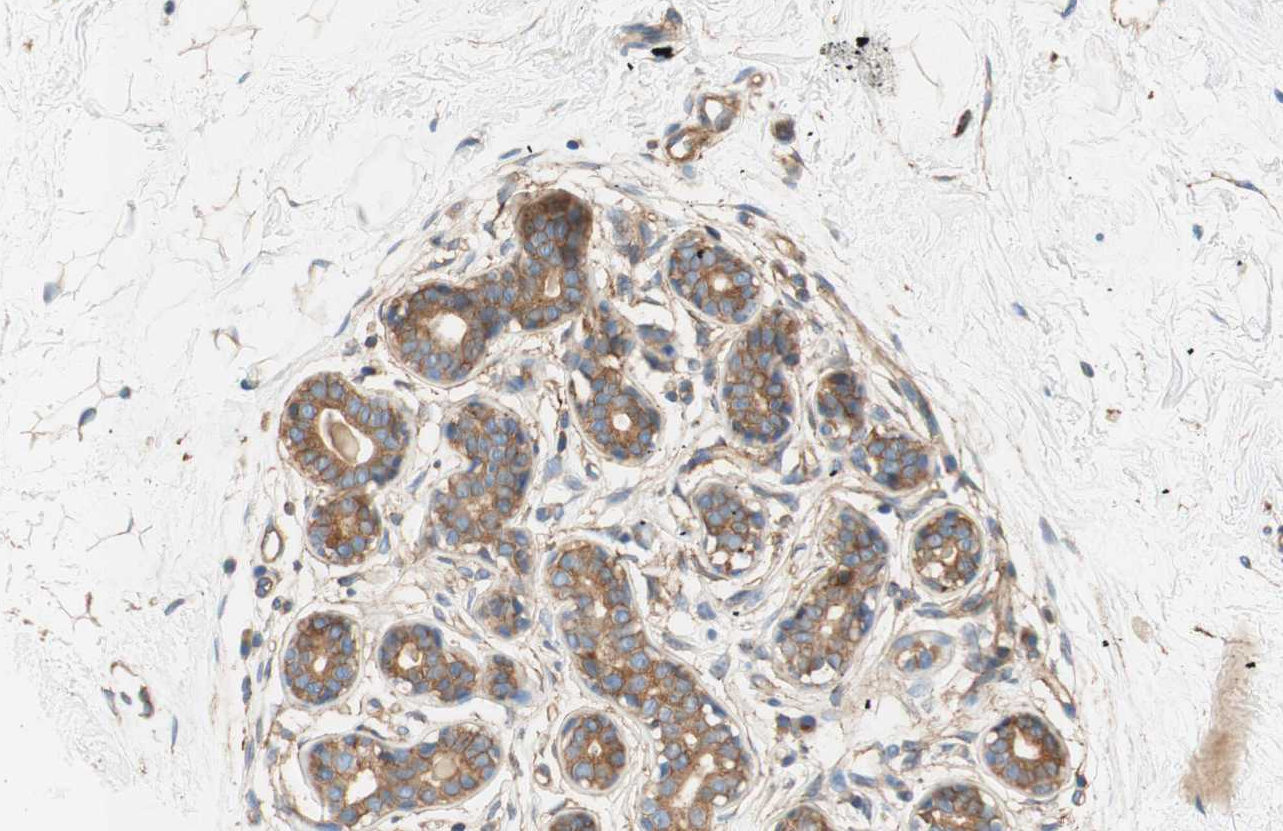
{"staining": {"intensity": "weak", "quantity": ">75%", "location": "cytoplasmic/membranous"}, "tissue": "breast", "cell_type": "Adipocytes", "image_type": "normal", "snomed": [{"axis": "morphology", "description": "Normal tissue, NOS"}, {"axis": "topography", "description": "Breast"}], "caption": "IHC photomicrograph of benign breast: human breast stained using immunohistochemistry reveals low levels of weak protein expression localized specifically in the cytoplasmic/membranous of adipocytes, appearing as a cytoplasmic/membranous brown color.", "gene": "VPS26A", "patient": {"sex": "female", "age": 23}}